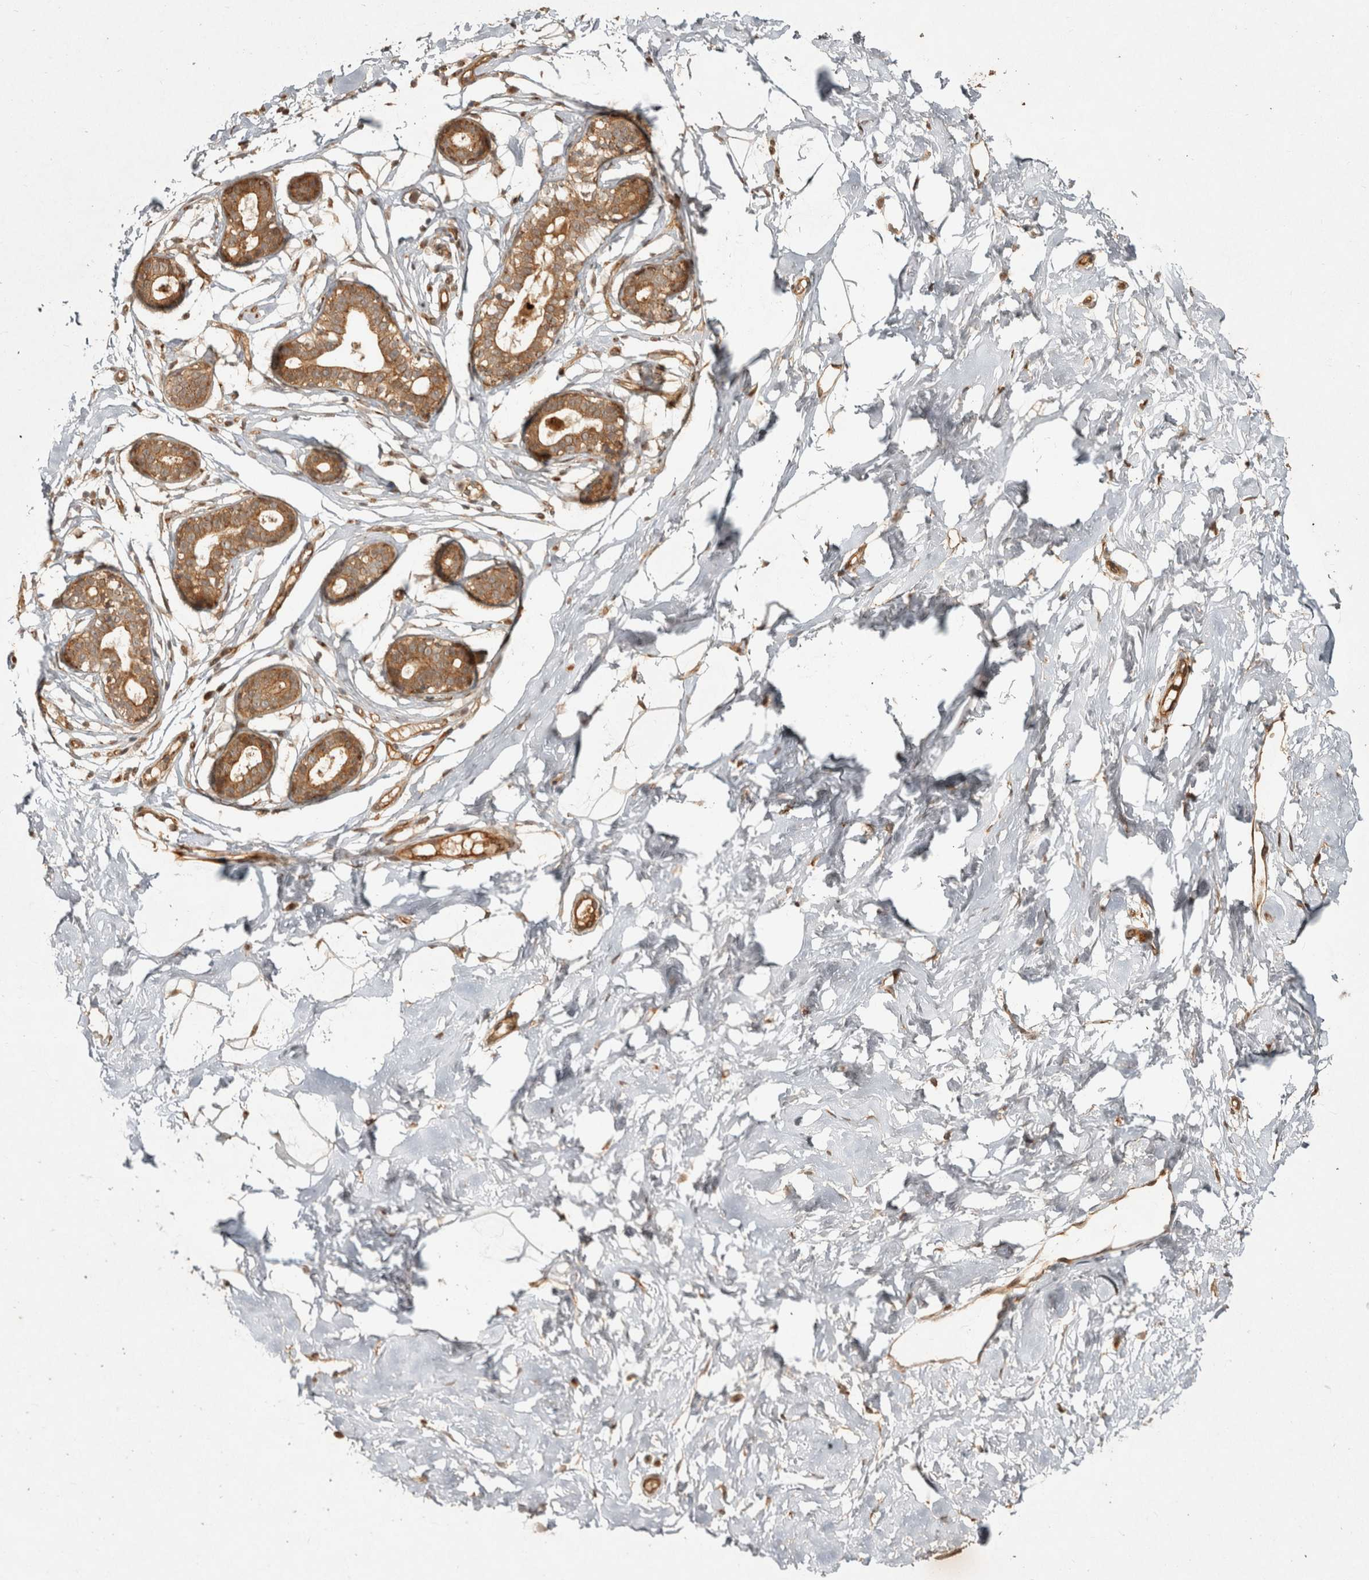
{"staining": {"intensity": "moderate", "quantity": ">75%", "location": "cytoplasmic/membranous"}, "tissue": "breast", "cell_type": "Adipocytes", "image_type": "normal", "snomed": [{"axis": "morphology", "description": "Normal tissue, NOS"}, {"axis": "morphology", "description": "Adenoma, NOS"}, {"axis": "topography", "description": "Breast"}], "caption": "A micrograph of human breast stained for a protein shows moderate cytoplasmic/membranous brown staining in adipocytes. (DAB = brown stain, brightfield microscopy at high magnification).", "gene": "CAMSAP2", "patient": {"sex": "female", "age": 23}}